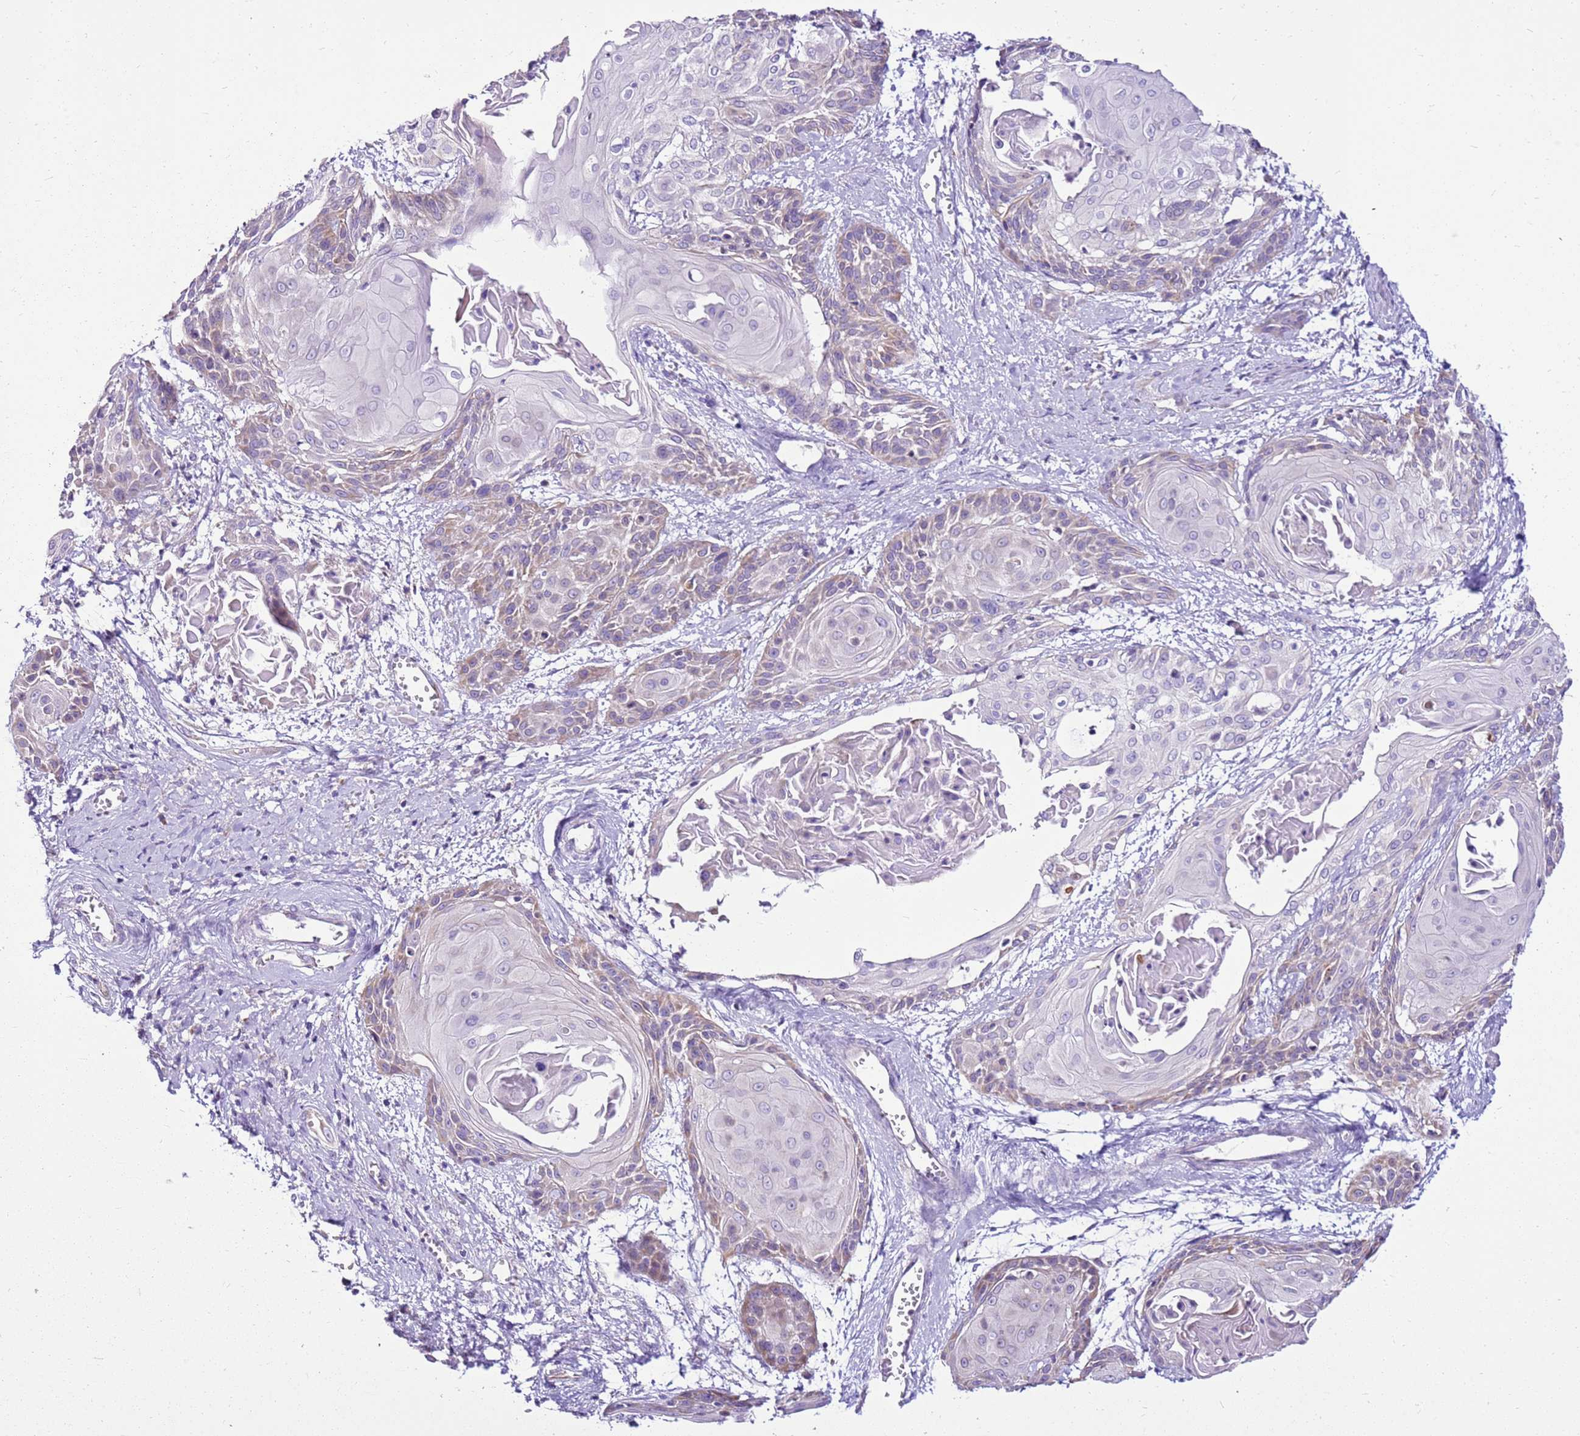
{"staining": {"intensity": "weak", "quantity": "<25%", "location": "cytoplasmic/membranous"}, "tissue": "cervical cancer", "cell_type": "Tumor cells", "image_type": "cancer", "snomed": [{"axis": "morphology", "description": "Squamous cell carcinoma, NOS"}, {"axis": "topography", "description": "Cervix"}], "caption": "The micrograph shows no significant expression in tumor cells of squamous cell carcinoma (cervical).", "gene": "MRPL36", "patient": {"sex": "female", "age": 57}}